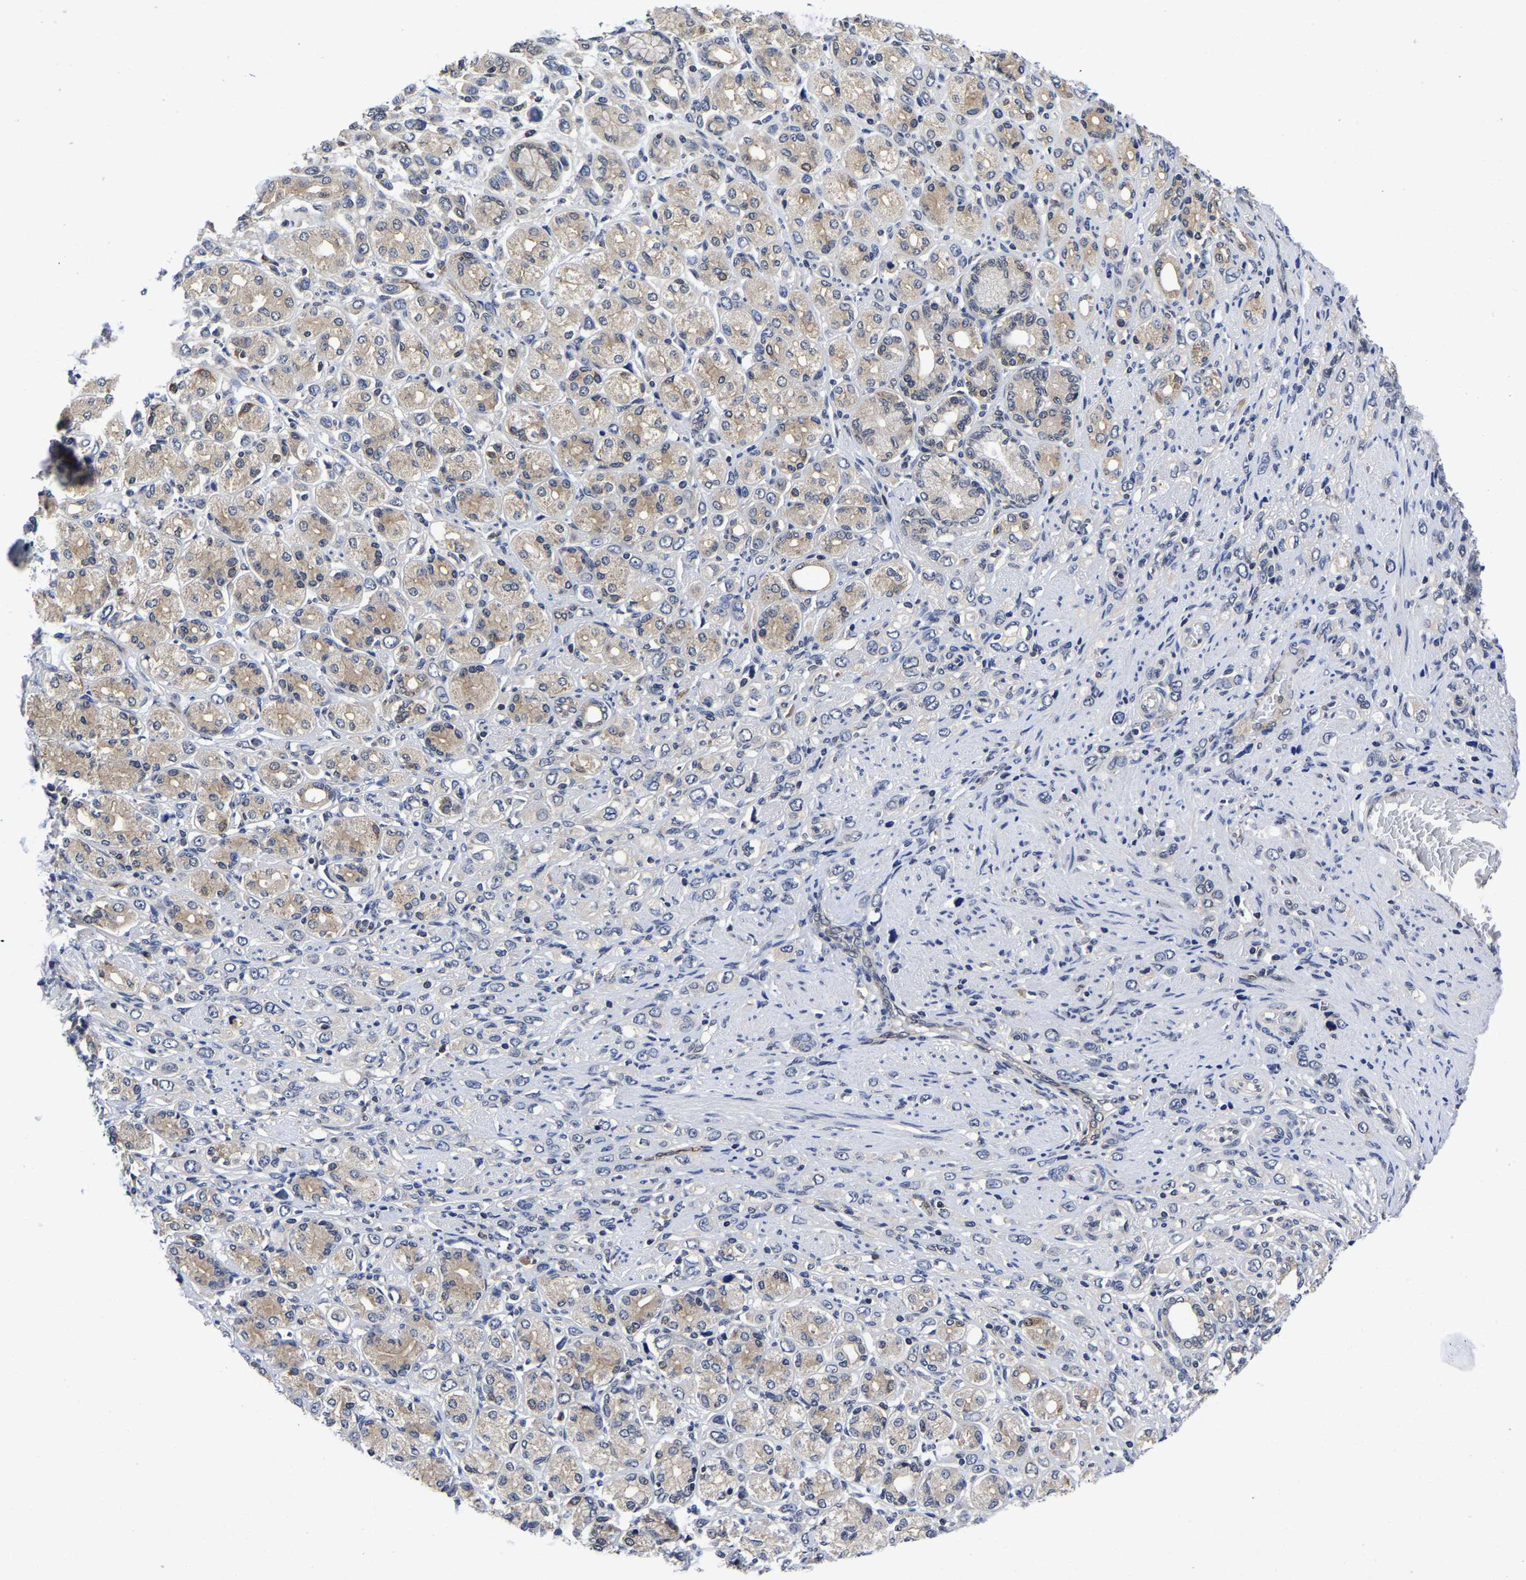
{"staining": {"intensity": "weak", "quantity": "<25%", "location": "cytoplasmic/membranous"}, "tissue": "stomach cancer", "cell_type": "Tumor cells", "image_type": "cancer", "snomed": [{"axis": "morphology", "description": "Adenocarcinoma, NOS"}, {"axis": "topography", "description": "Stomach"}], "caption": "The image displays no staining of tumor cells in stomach cancer.", "gene": "MCOLN2", "patient": {"sex": "female", "age": 65}}